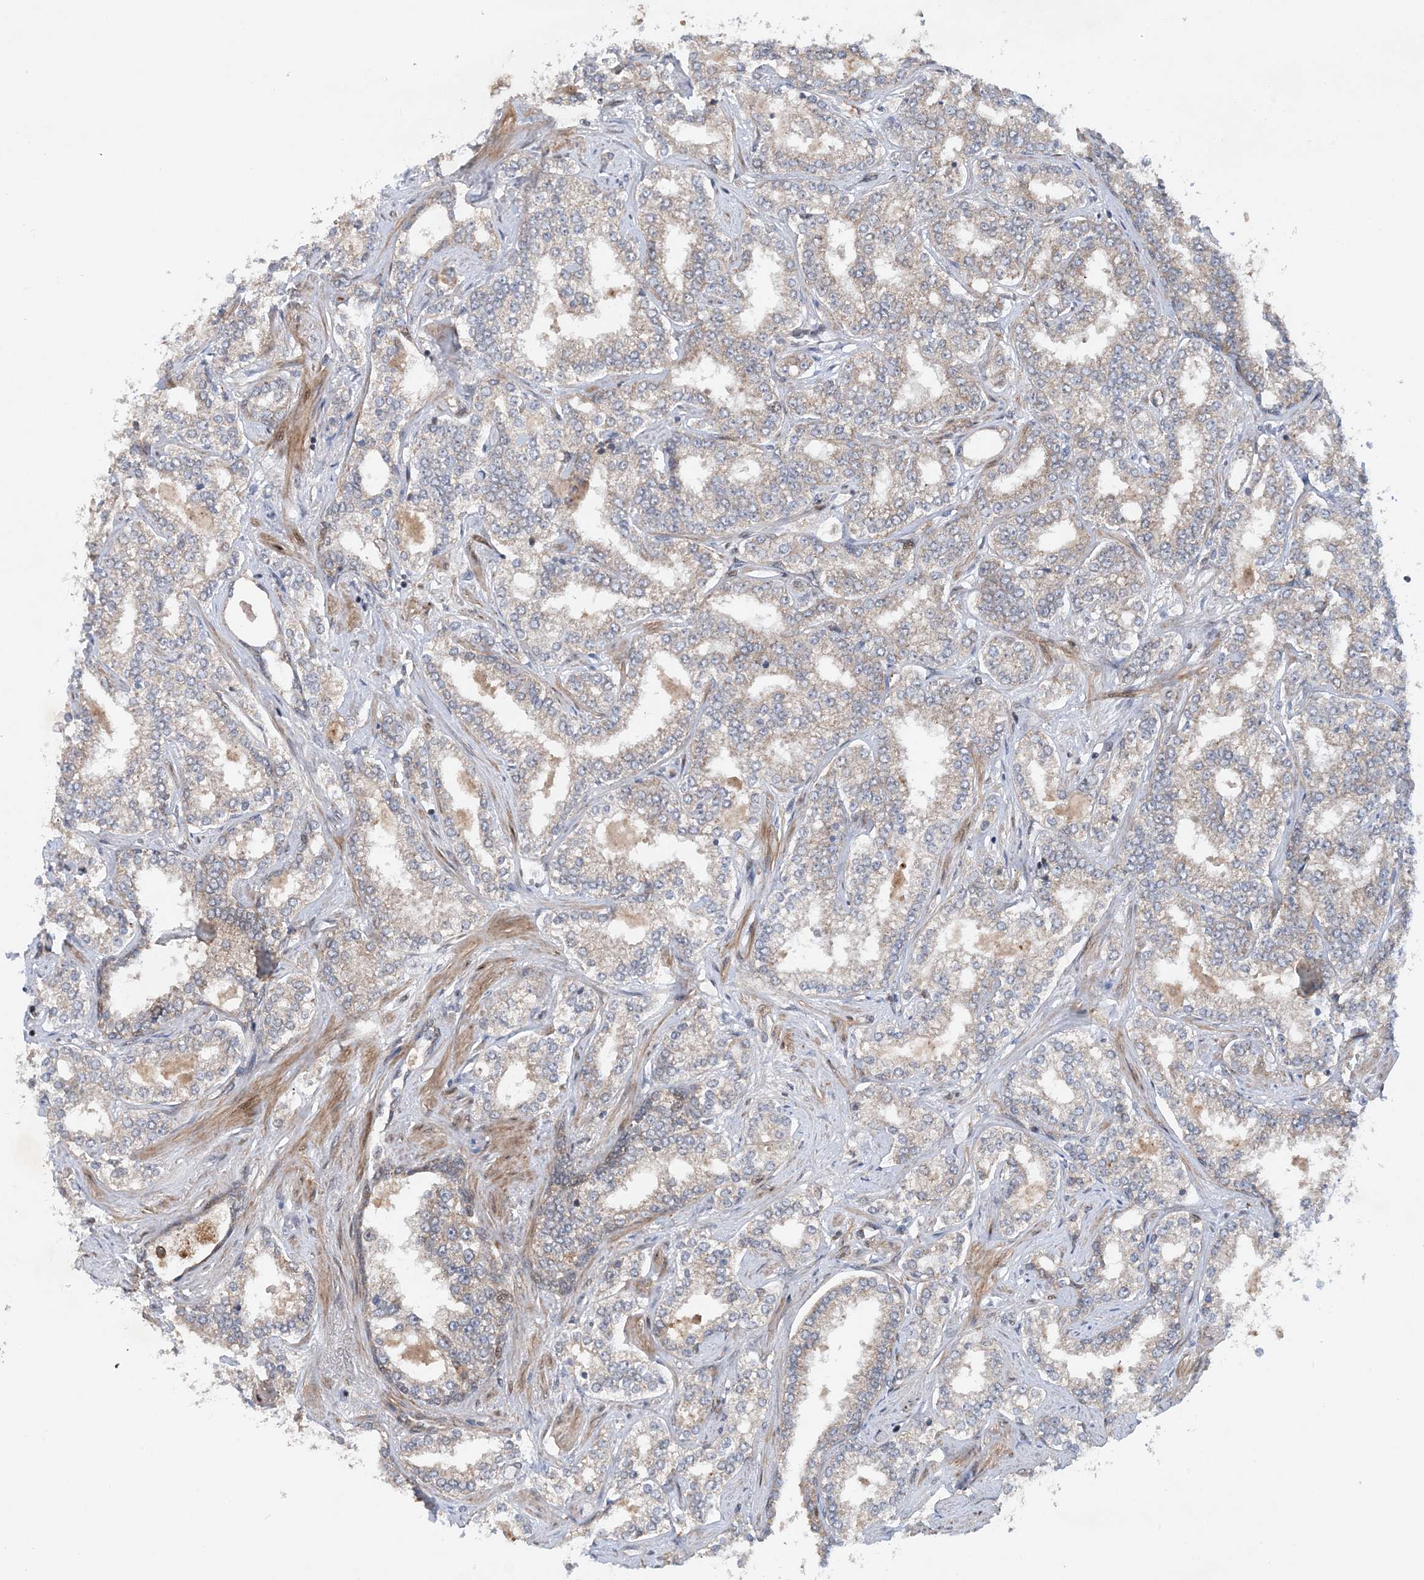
{"staining": {"intensity": "weak", "quantity": ">75%", "location": "cytoplasmic/membranous"}, "tissue": "prostate cancer", "cell_type": "Tumor cells", "image_type": "cancer", "snomed": [{"axis": "morphology", "description": "Normal tissue, NOS"}, {"axis": "morphology", "description": "Adenocarcinoma, High grade"}, {"axis": "topography", "description": "Prostate"}], "caption": "High-grade adenocarcinoma (prostate) tissue displays weak cytoplasmic/membranous expression in approximately >75% of tumor cells, visualized by immunohistochemistry.", "gene": "HEMK1", "patient": {"sex": "male", "age": 83}}